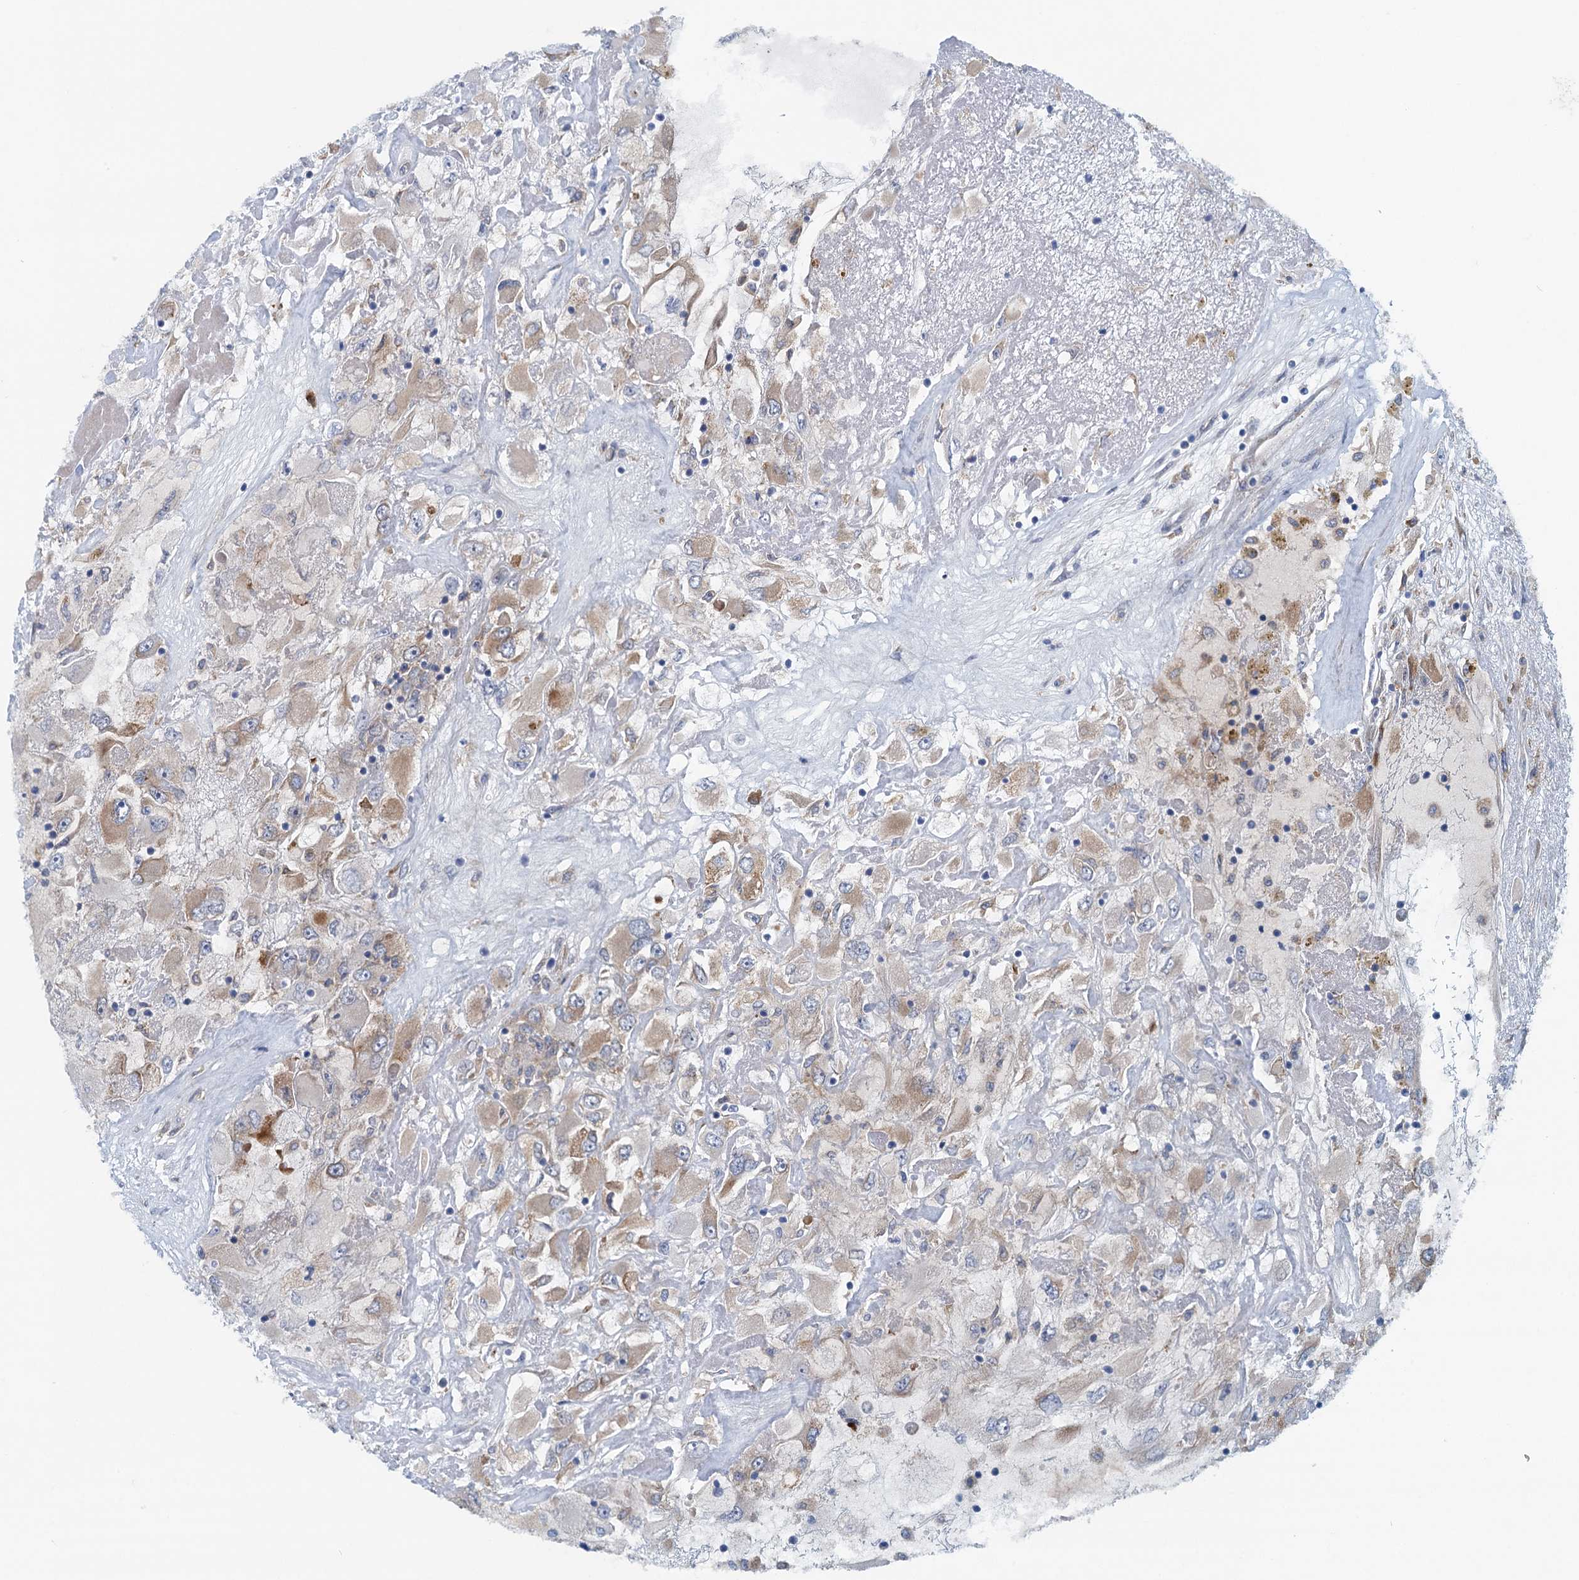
{"staining": {"intensity": "moderate", "quantity": "25%-75%", "location": "cytoplasmic/membranous"}, "tissue": "renal cancer", "cell_type": "Tumor cells", "image_type": "cancer", "snomed": [{"axis": "morphology", "description": "Adenocarcinoma, NOS"}, {"axis": "topography", "description": "Kidney"}], "caption": "The histopathology image displays staining of renal cancer, revealing moderate cytoplasmic/membranous protein expression (brown color) within tumor cells.", "gene": "MYDGF", "patient": {"sex": "female", "age": 52}}